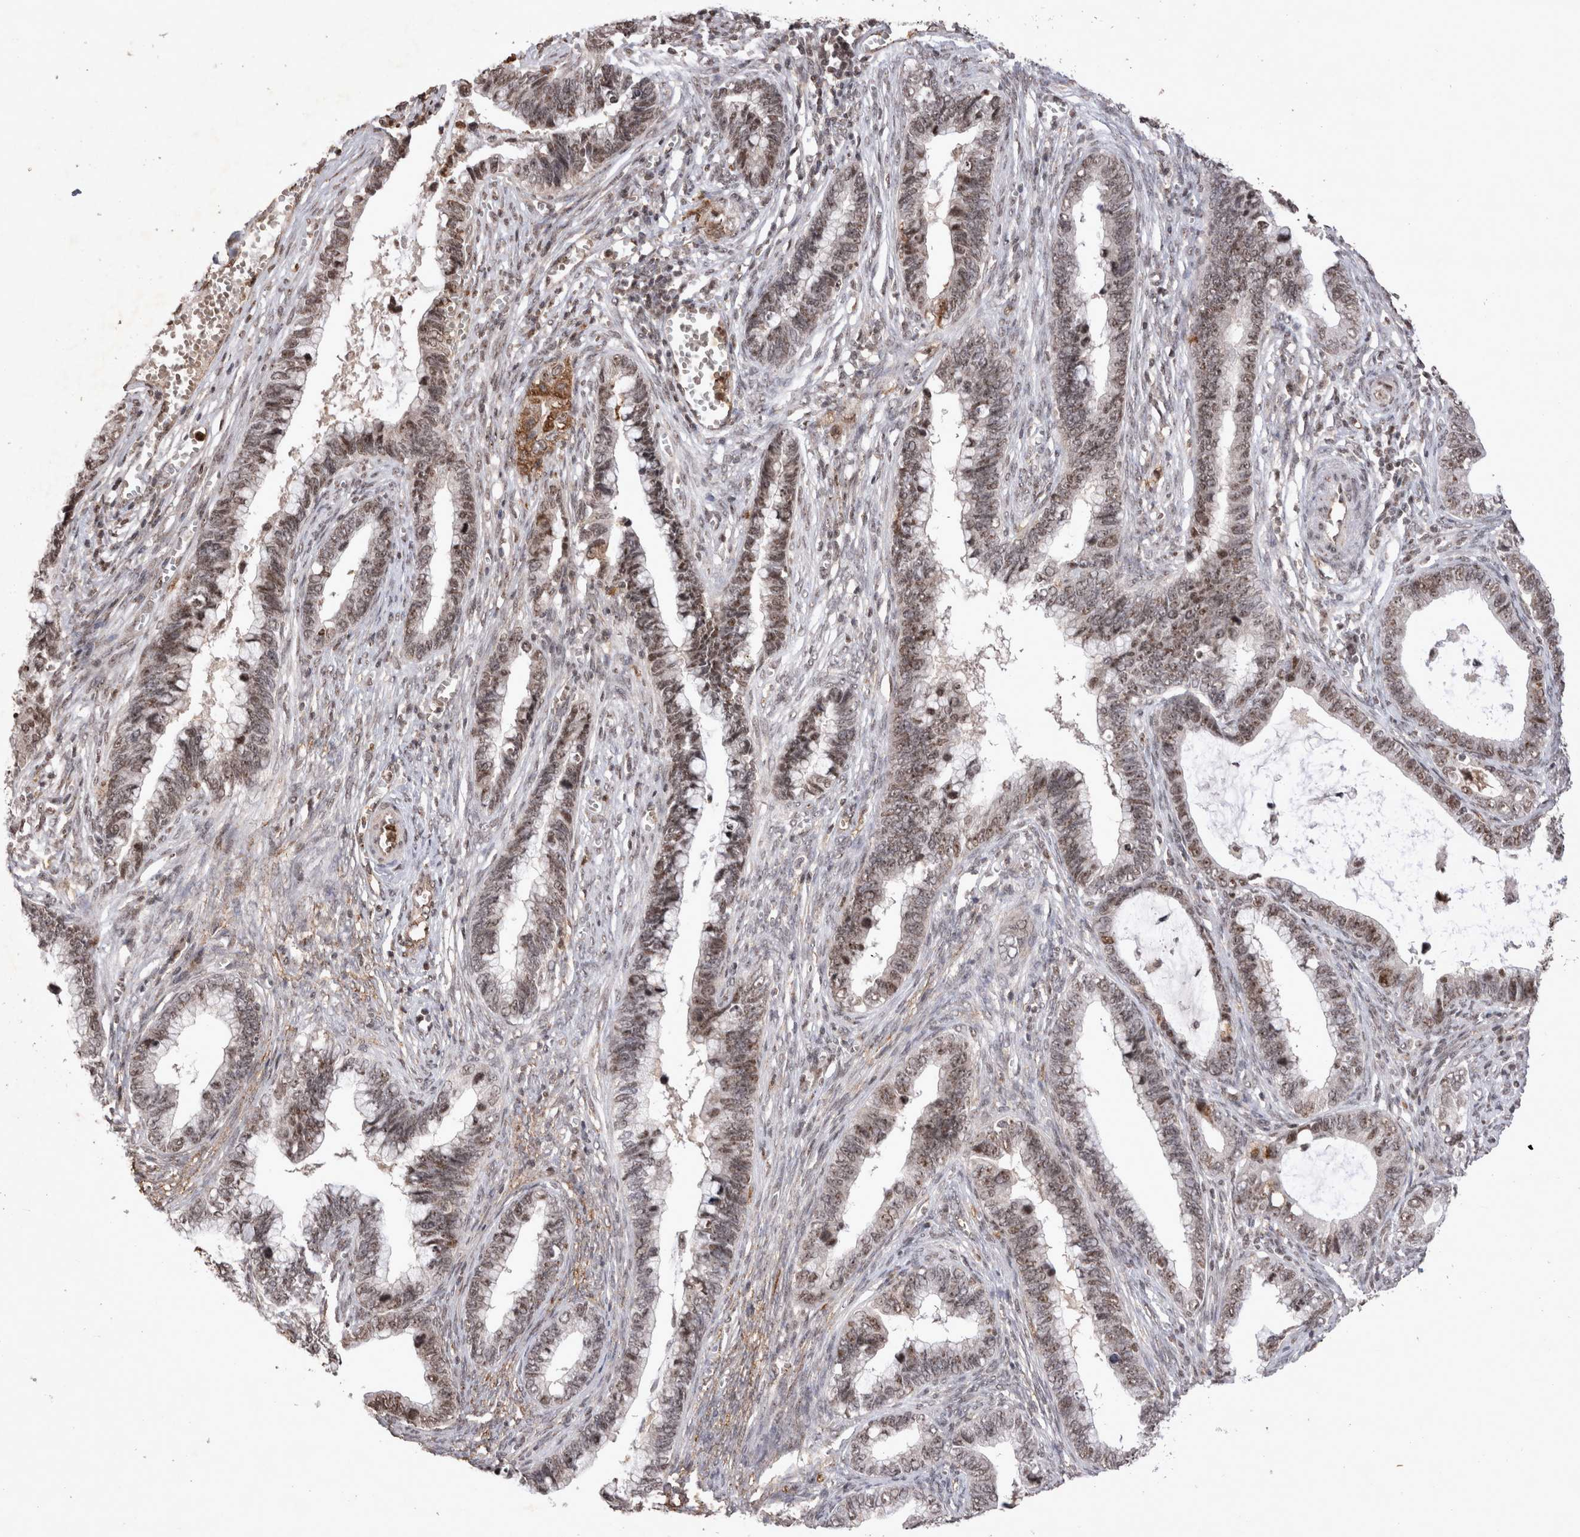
{"staining": {"intensity": "moderate", "quantity": ">75%", "location": "nuclear"}, "tissue": "cervical cancer", "cell_type": "Tumor cells", "image_type": "cancer", "snomed": [{"axis": "morphology", "description": "Adenocarcinoma, NOS"}, {"axis": "topography", "description": "Cervix"}], "caption": "This photomicrograph exhibits IHC staining of human cervical cancer (adenocarcinoma), with medium moderate nuclear expression in approximately >75% of tumor cells.", "gene": "STK11", "patient": {"sex": "female", "age": 44}}